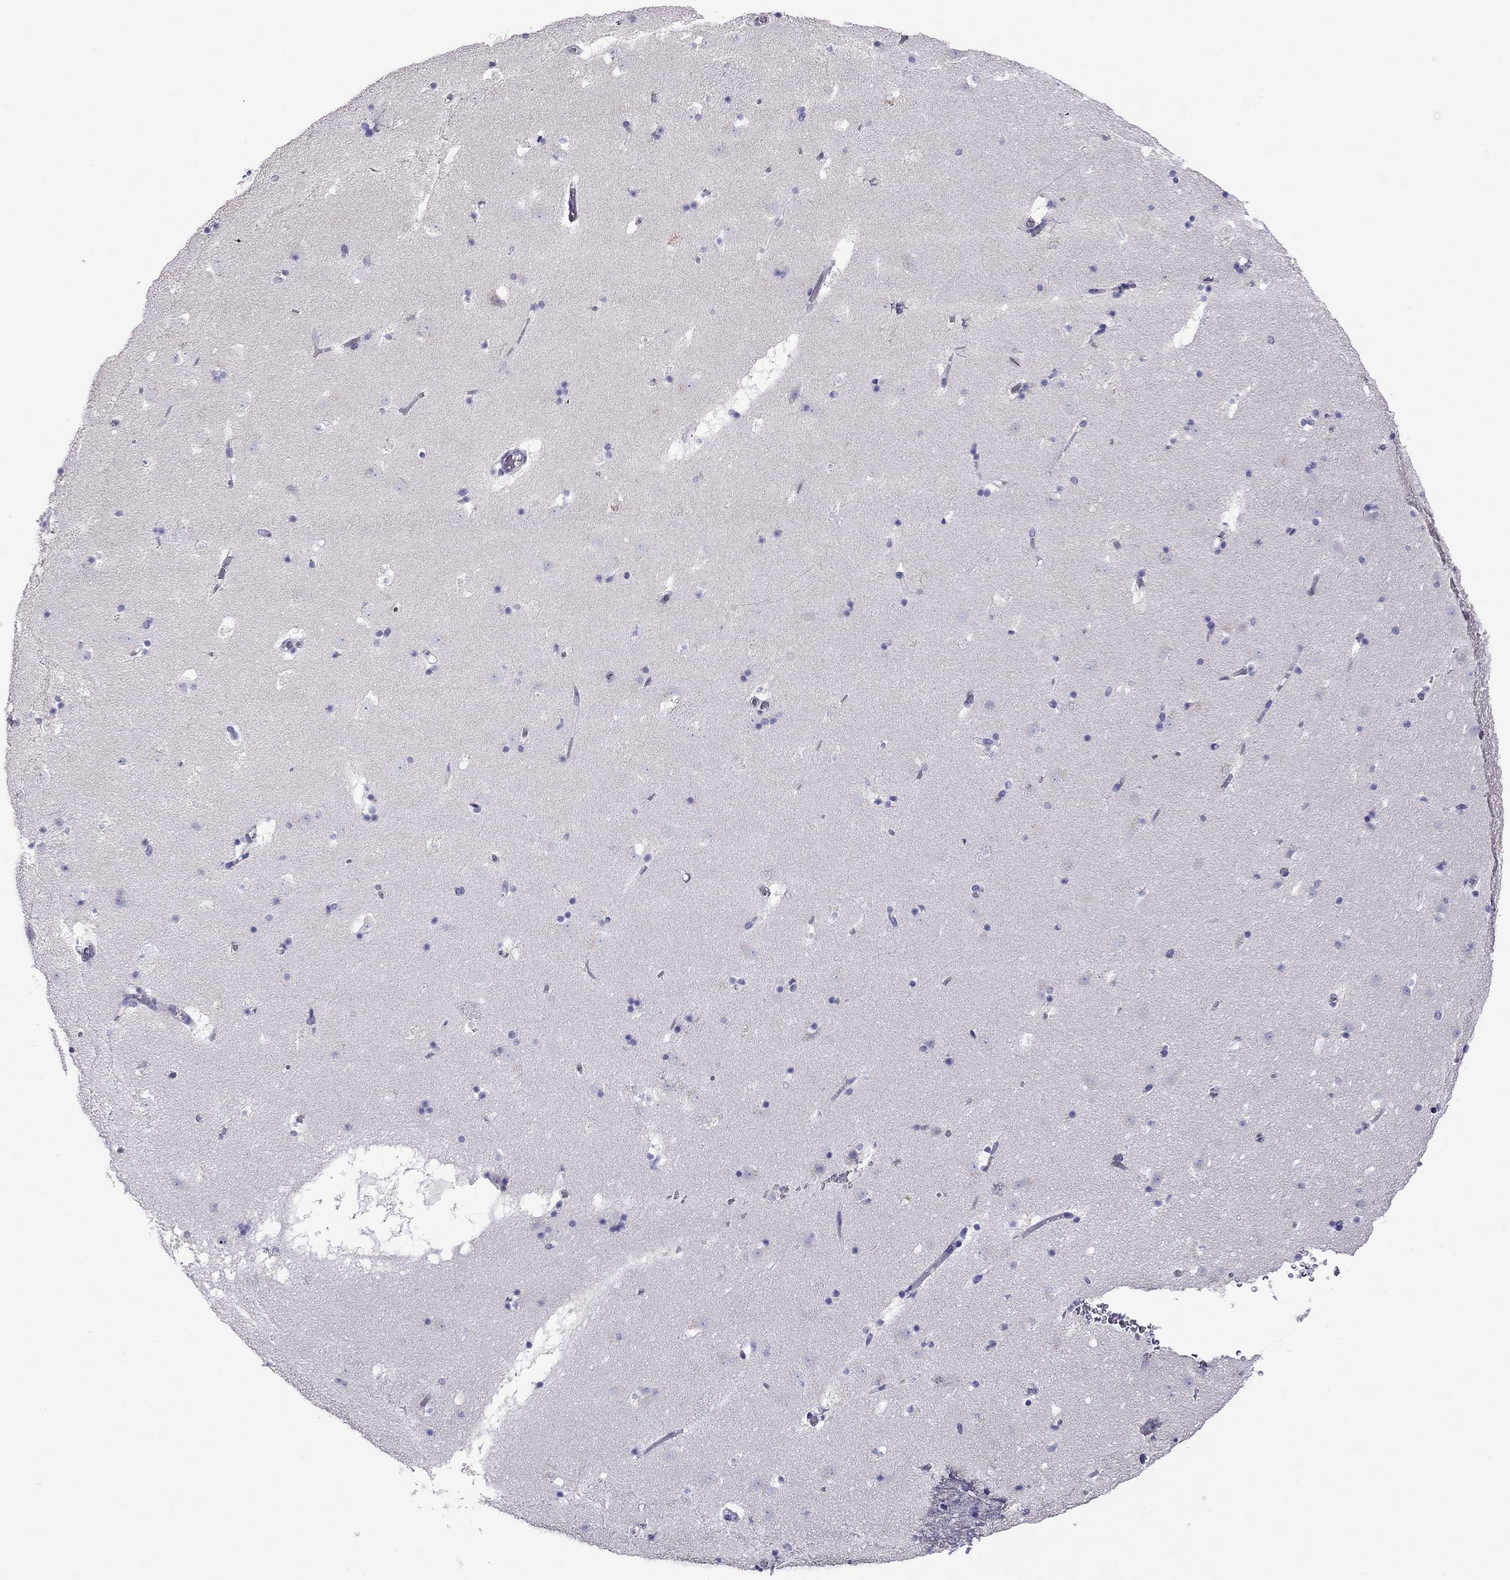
{"staining": {"intensity": "negative", "quantity": "none", "location": "none"}, "tissue": "caudate", "cell_type": "Glial cells", "image_type": "normal", "snomed": [{"axis": "morphology", "description": "Normal tissue, NOS"}, {"axis": "topography", "description": "Lateral ventricle wall"}], "caption": "IHC micrograph of normal human caudate stained for a protein (brown), which shows no expression in glial cells. (Immunohistochemistry, brightfield microscopy, high magnification).", "gene": "TTLL13", "patient": {"sex": "female", "age": 42}}